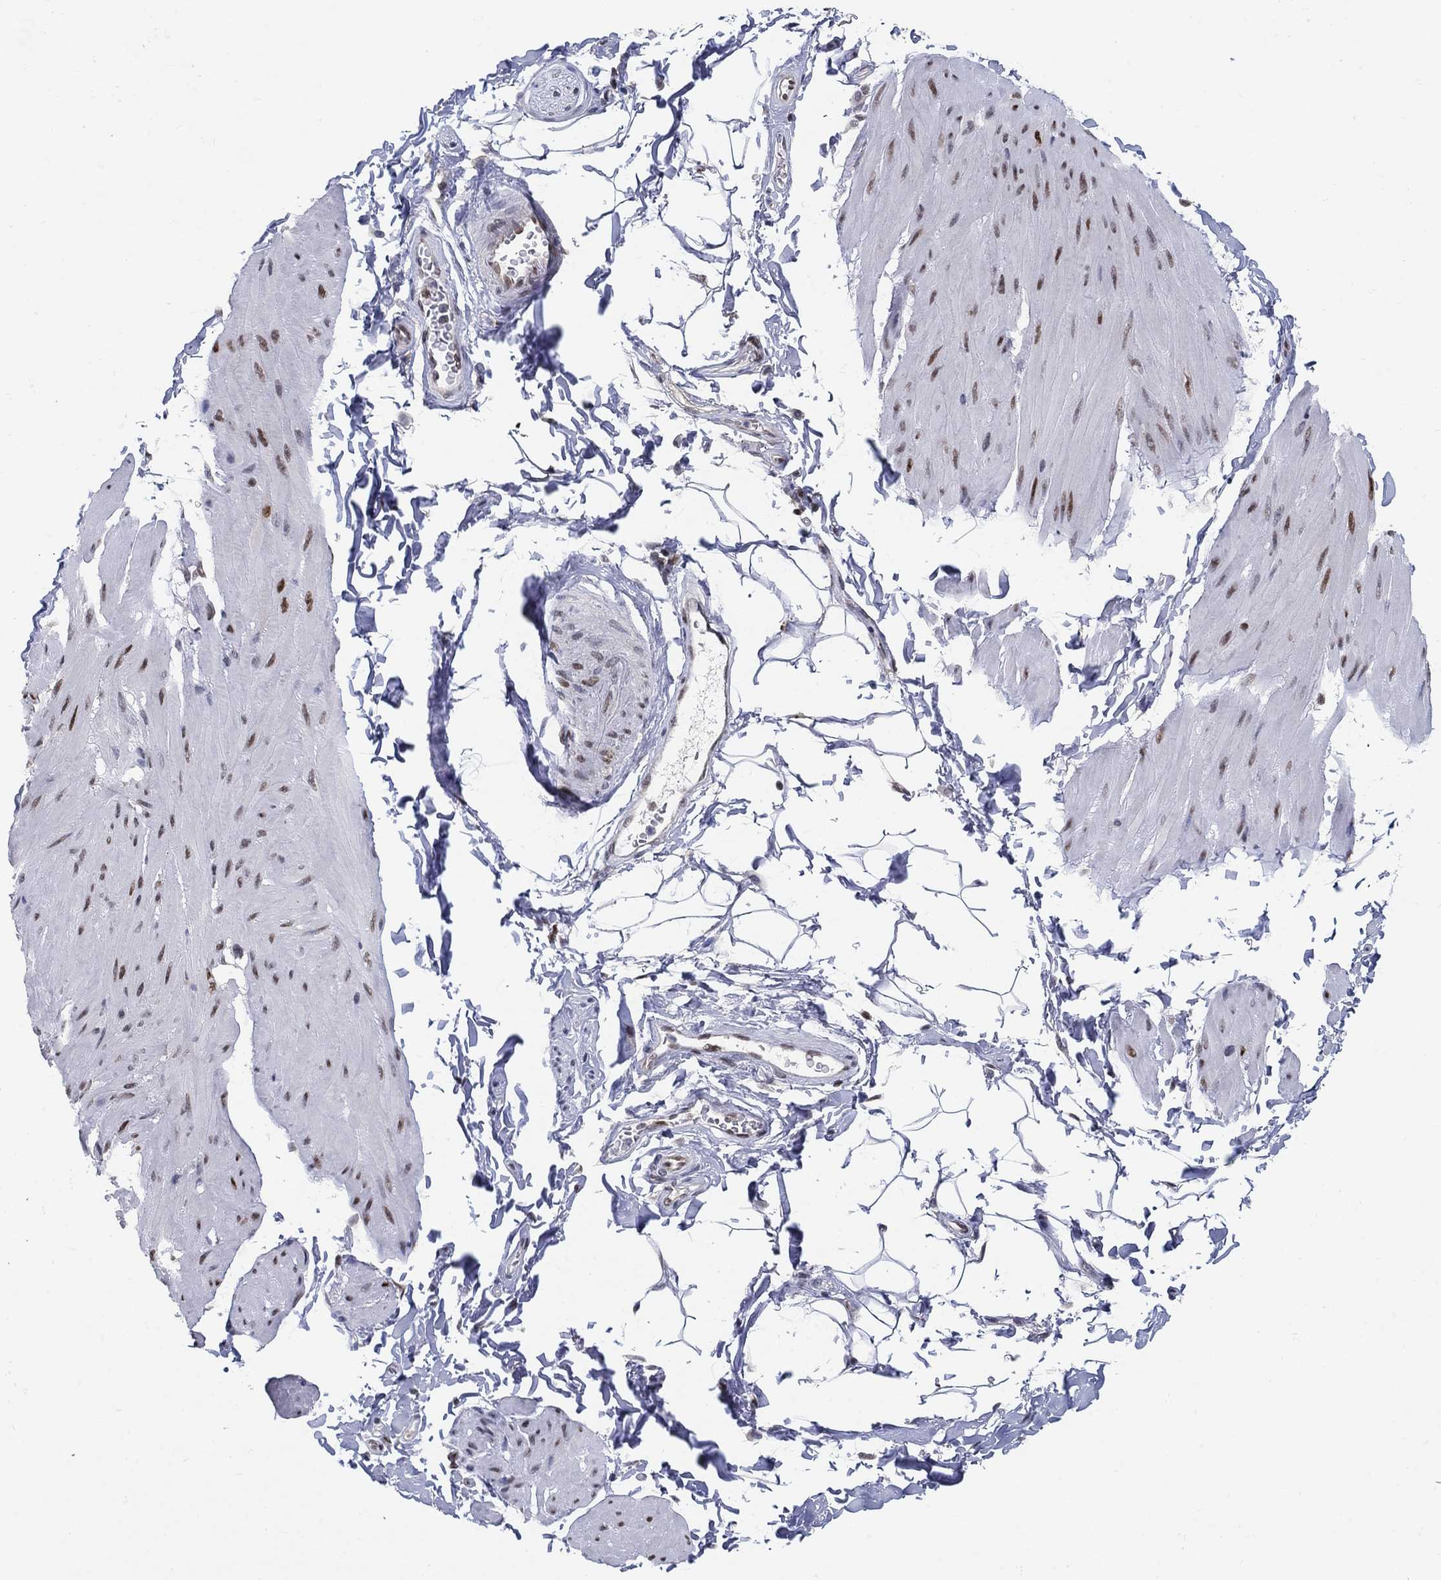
{"staining": {"intensity": "moderate", "quantity": "25%-75%", "location": "nuclear"}, "tissue": "smooth muscle", "cell_type": "Smooth muscle cells", "image_type": "normal", "snomed": [{"axis": "morphology", "description": "Normal tissue, NOS"}, {"axis": "topography", "description": "Adipose tissue"}, {"axis": "topography", "description": "Smooth muscle"}, {"axis": "topography", "description": "Peripheral nerve tissue"}], "caption": "Smooth muscle cells reveal medium levels of moderate nuclear positivity in approximately 25%-75% of cells in unremarkable smooth muscle. (Stains: DAB in brown, nuclei in blue, Microscopy: brightfield microscopy at high magnification).", "gene": "CENPE", "patient": {"sex": "male", "age": 83}}